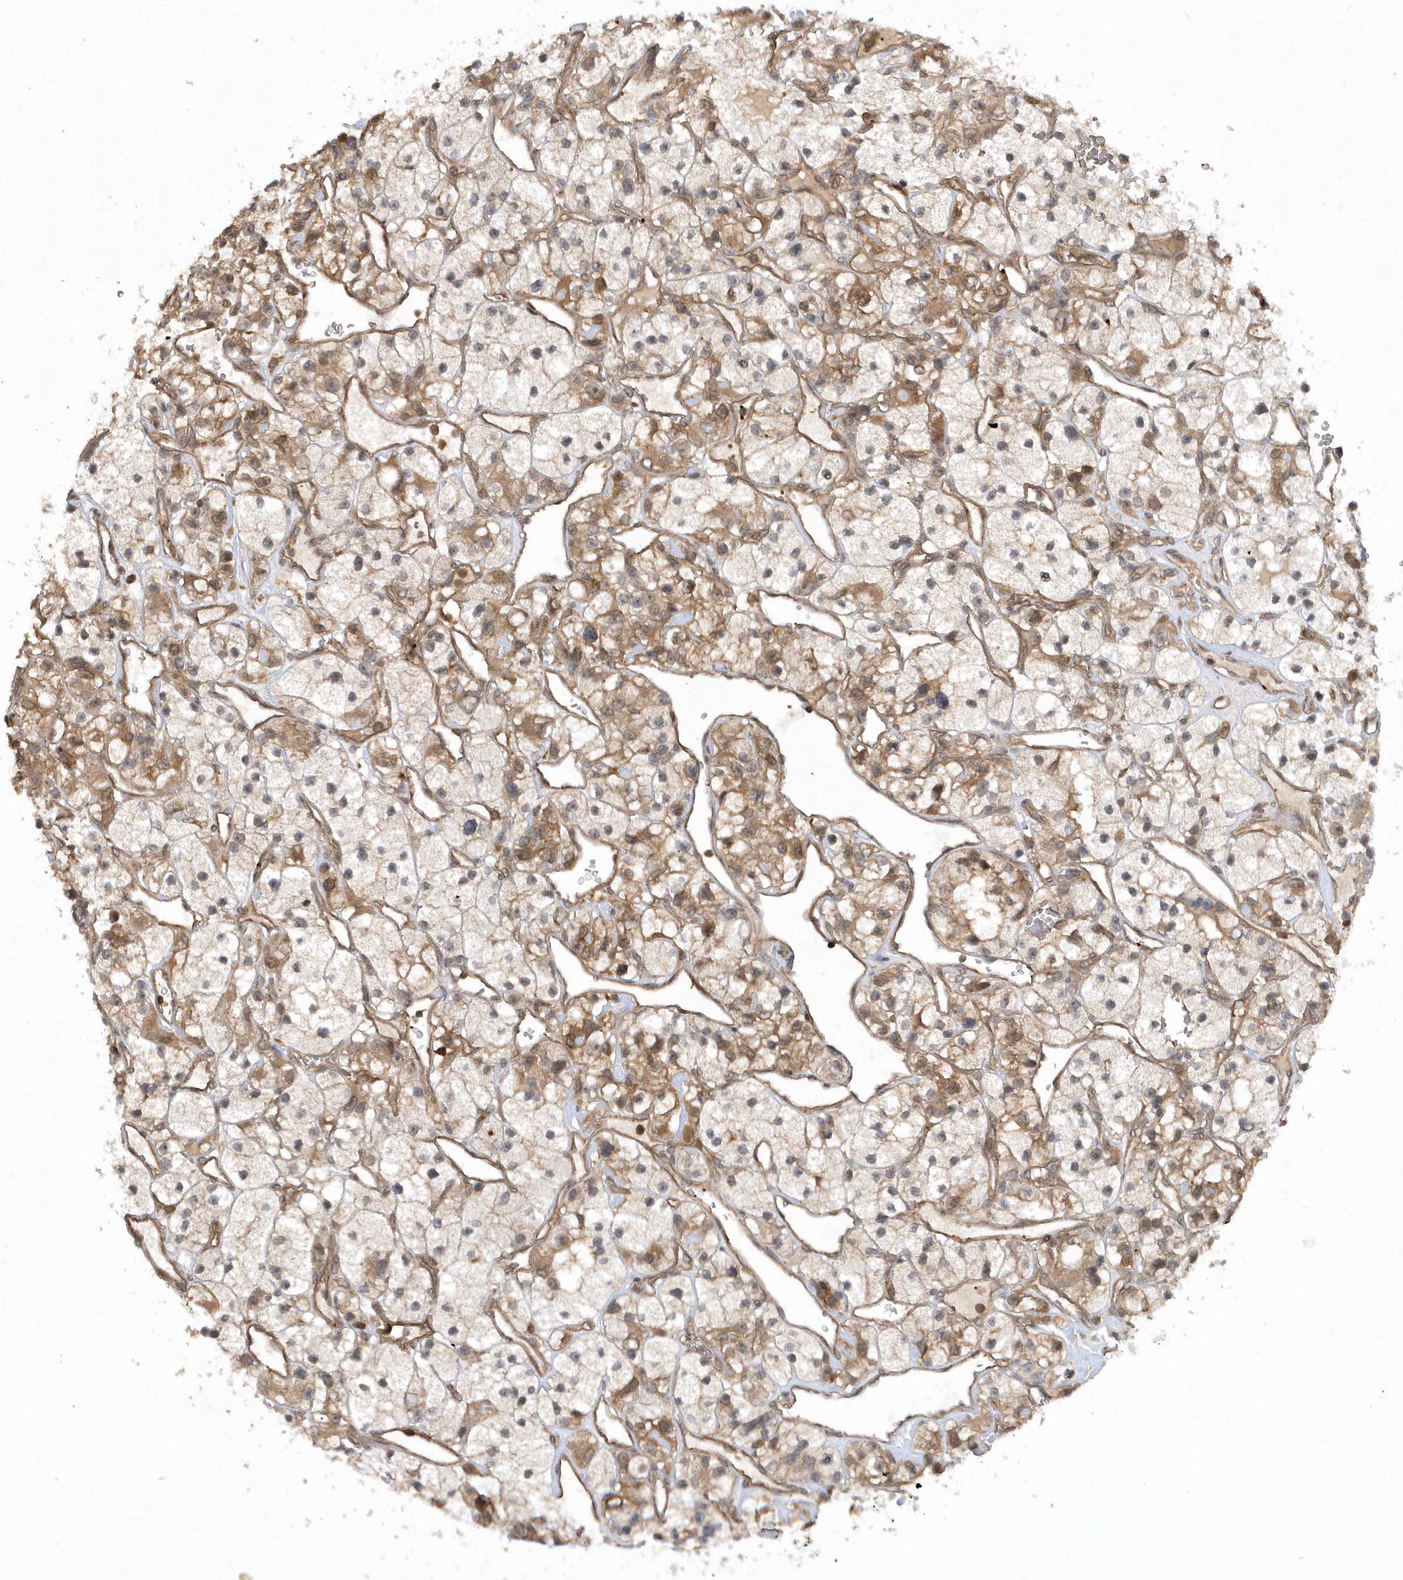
{"staining": {"intensity": "moderate", "quantity": "25%-75%", "location": "cytoplasmic/membranous"}, "tissue": "renal cancer", "cell_type": "Tumor cells", "image_type": "cancer", "snomed": [{"axis": "morphology", "description": "Adenocarcinoma, NOS"}, {"axis": "topography", "description": "Kidney"}], "caption": "Renal cancer stained for a protein (brown) exhibits moderate cytoplasmic/membranous positive staining in about 25%-75% of tumor cells.", "gene": "ACYP1", "patient": {"sex": "female", "age": 57}}